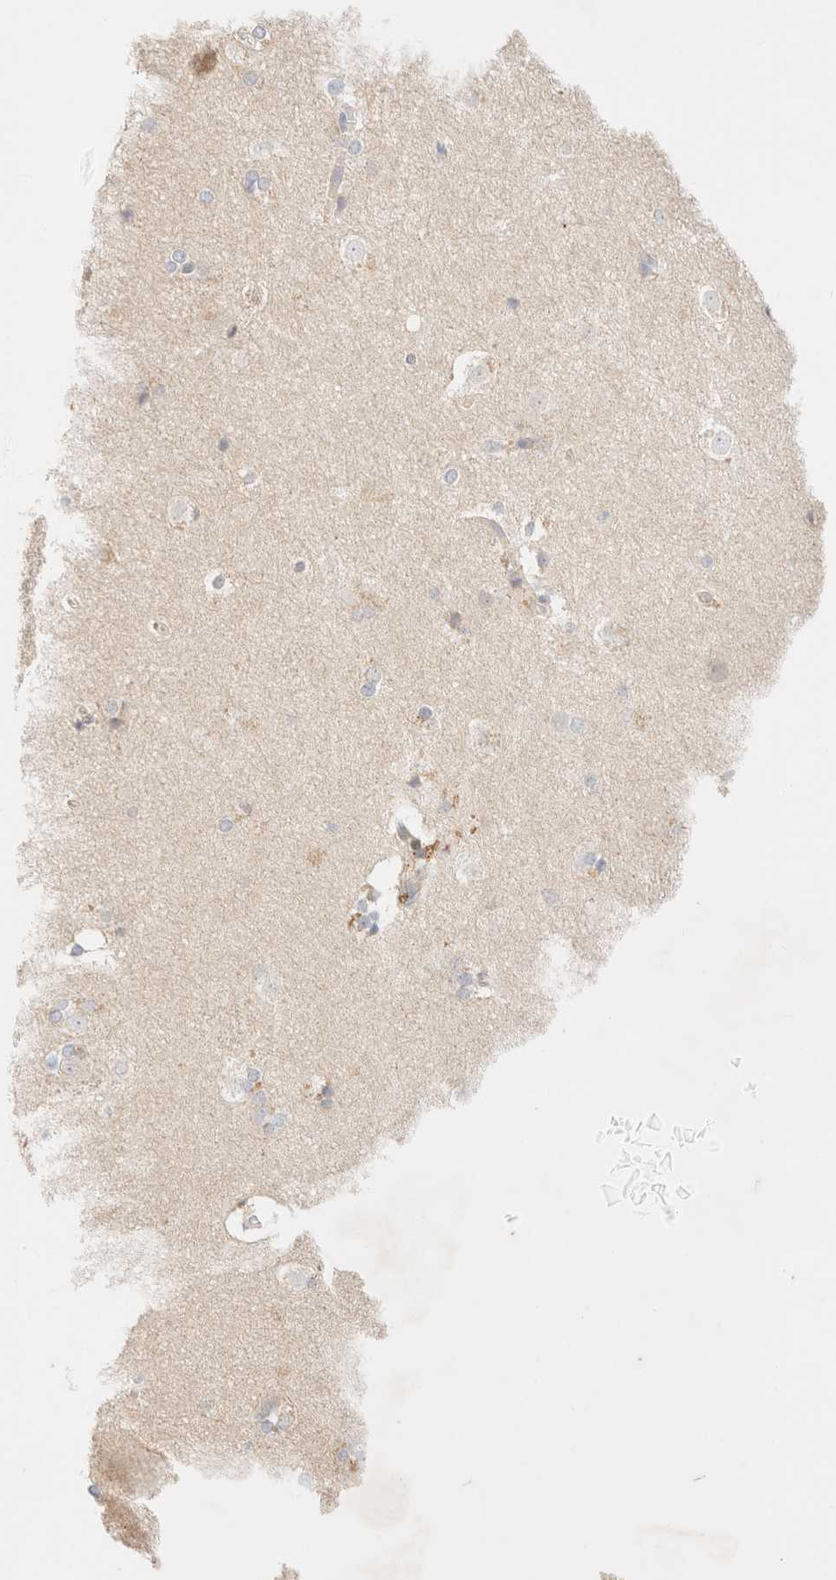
{"staining": {"intensity": "strong", "quantity": "<25%", "location": "cytoplasmic/membranous"}, "tissue": "caudate", "cell_type": "Glial cells", "image_type": "normal", "snomed": [{"axis": "morphology", "description": "Normal tissue, NOS"}, {"axis": "topography", "description": "Lateral ventricle wall"}], "caption": "This micrograph shows immunohistochemistry staining of normal caudate, with medium strong cytoplasmic/membranous staining in approximately <25% of glial cells.", "gene": "SGSM2", "patient": {"sex": "female", "age": 19}}